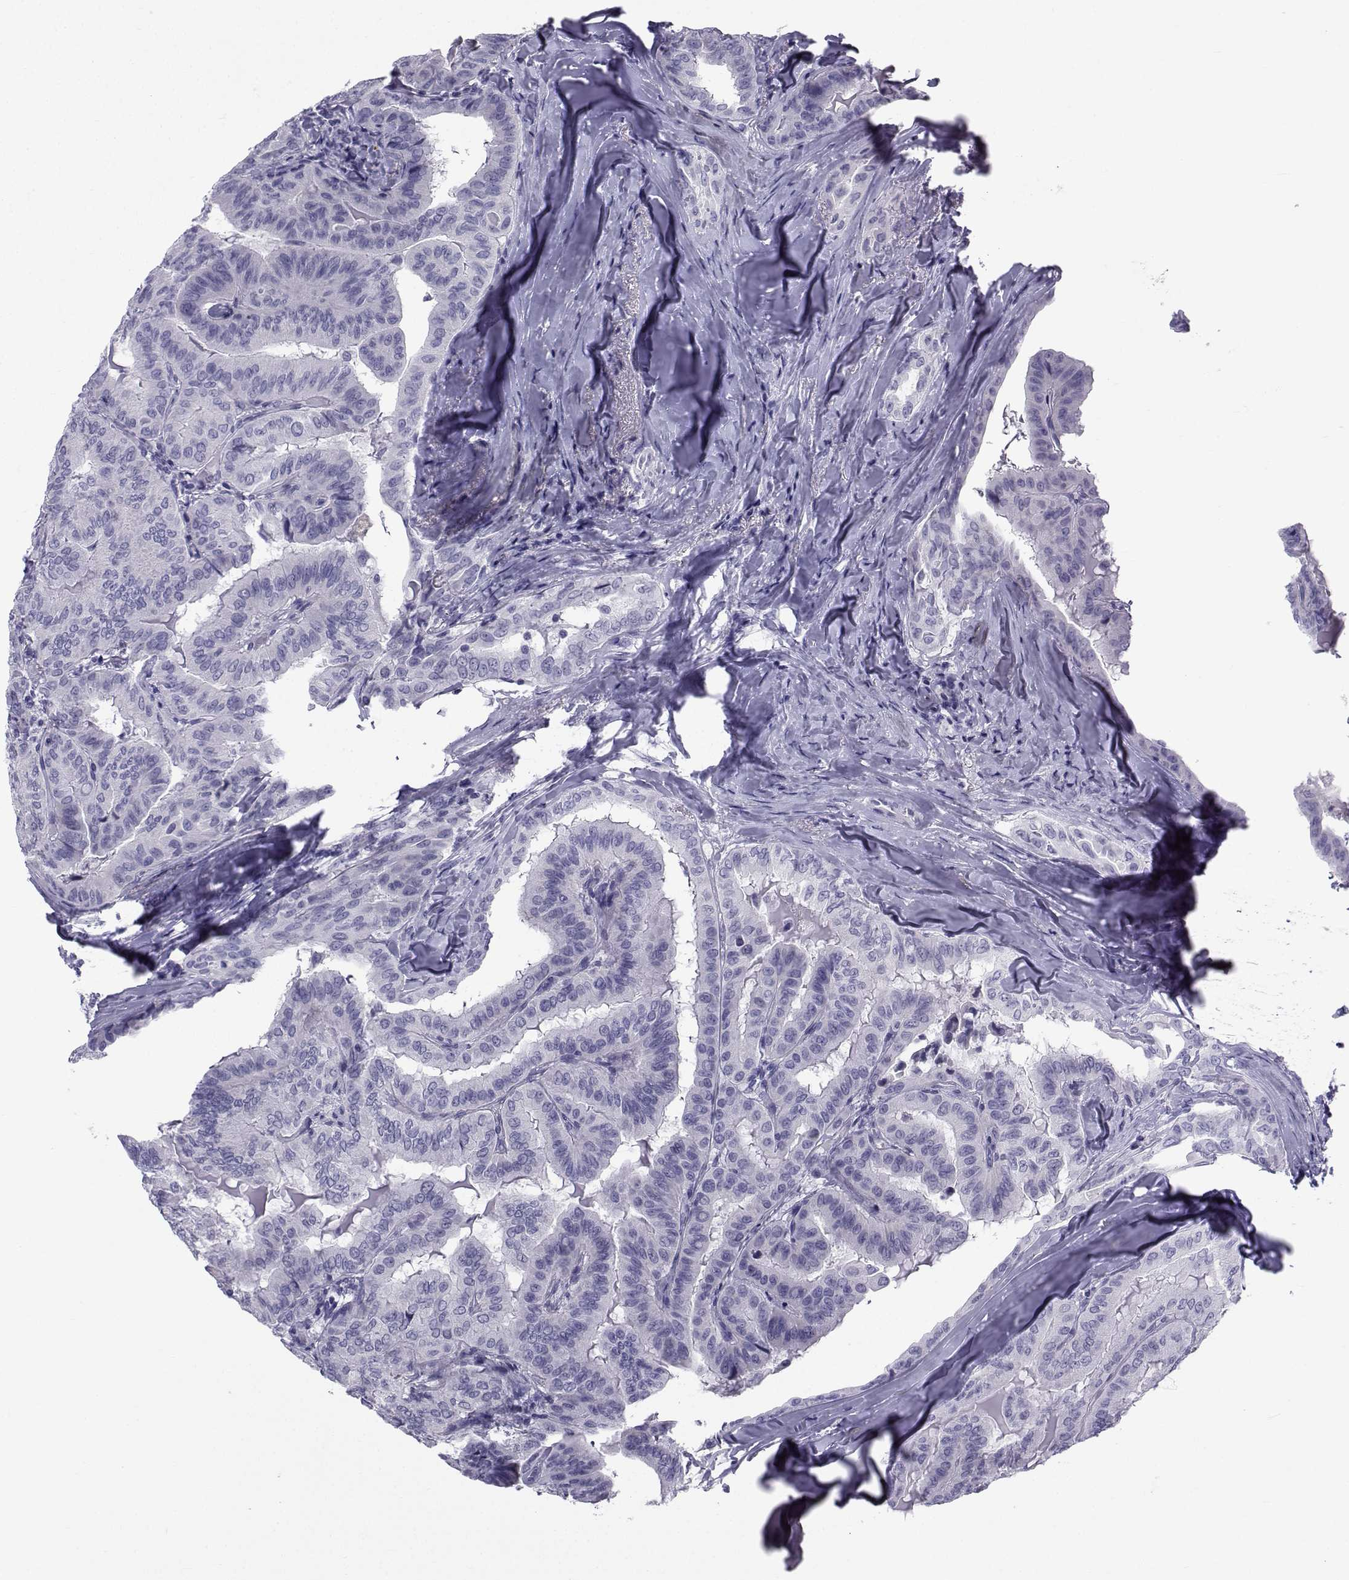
{"staining": {"intensity": "negative", "quantity": "none", "location": "none"}, "tissue": "thyroid cancer", "cell_type": "Tumor cells", "image_type": "cancer", "snomed": [{"axis": "morphology", "description": "Papillary adenocarcinoma, NOS"}, {"axis": "topography", "description": "Thyroid gland"}], "caption": "High magnification brightfield microscopy of papillary adenocarcinoma (thyroid) stained with DAB (brown) and counterstained with hematoxylin (blue): tumor cells show no significant staining.", "gene": "SPANXD", "patient": {"sex": "female", "age": 68}}